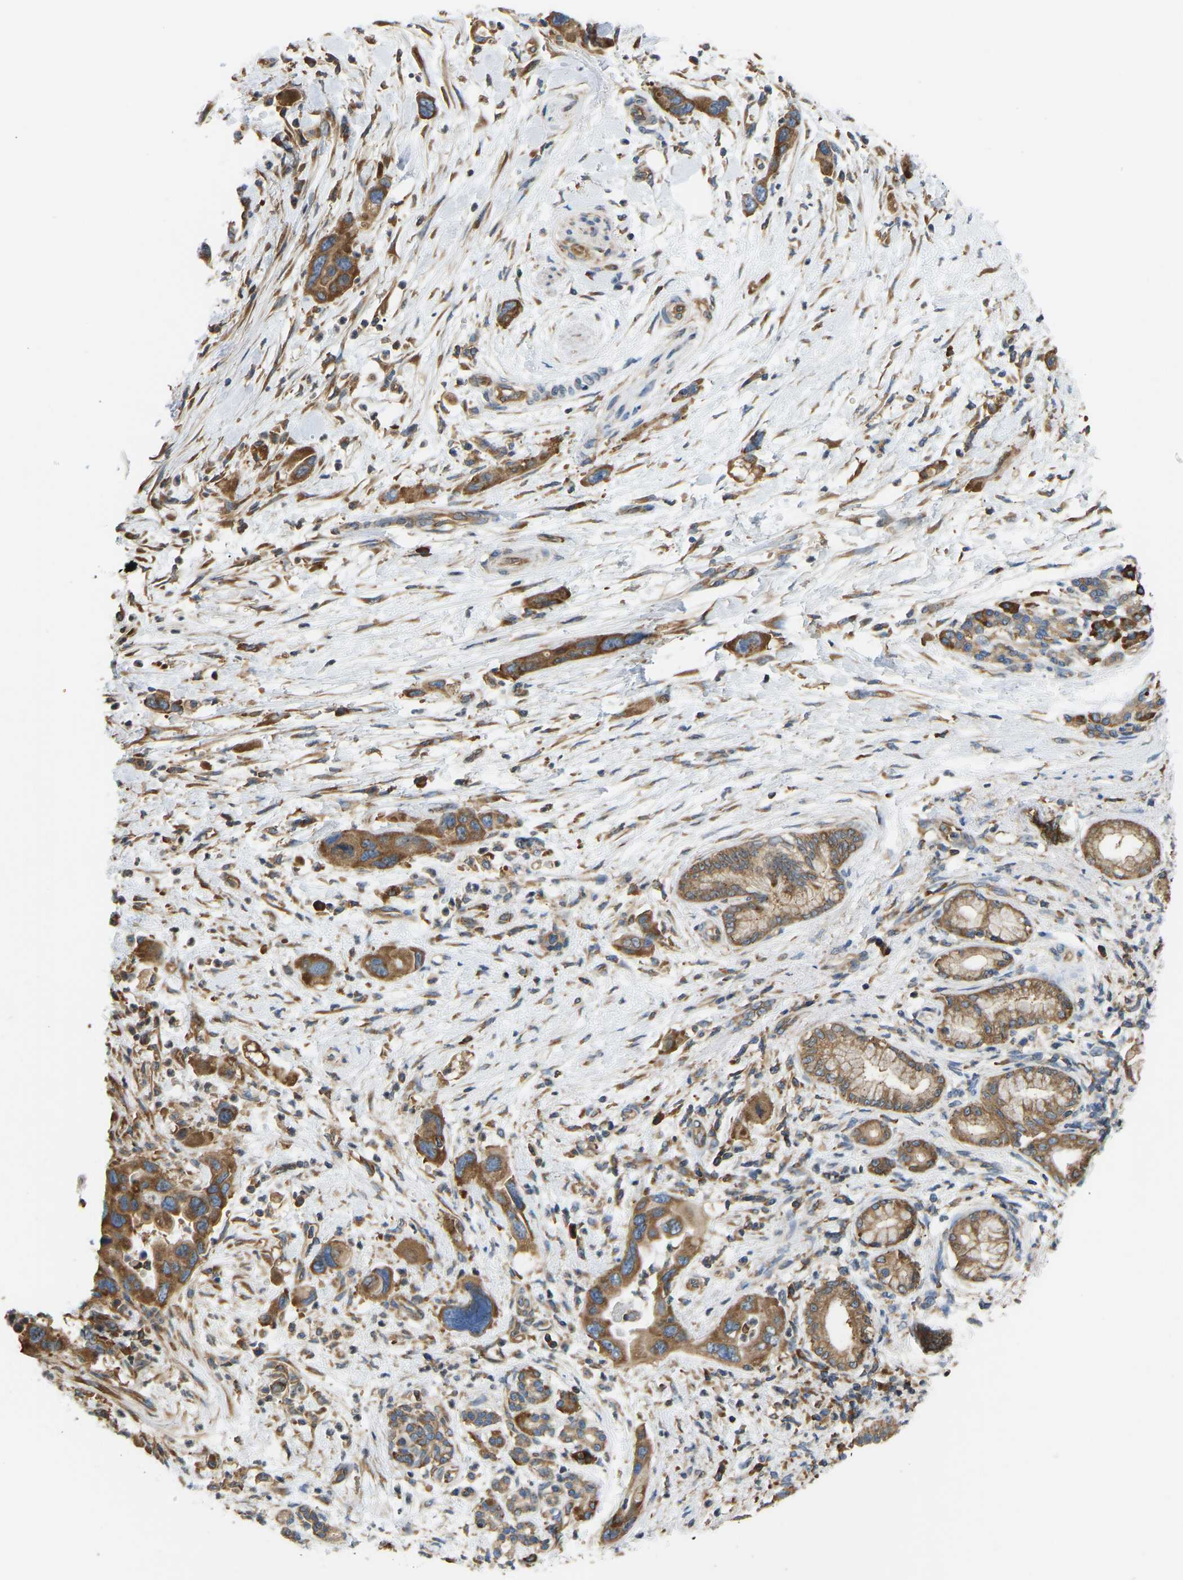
{"staining": {"intensity": "moderate", "quantity": ">75%", "location": "cytoplasmic/membranous"}, "tissue": "pancreatic cancer", "cell_type": "Tumor cells", "image_type": "cancer", "snomed": [{"axis": "morphology", "description": "Normal tissue, NOS"}, {"axis": "morphology", "description": "Adenocarcinoma, NOS"}, {"axis": "topography", "description": "Pancreas"}], "caption": "Pancreatic cancer (adenocarcinoma) was stained to show a protein in brown. There is medium levels of moderate cytoplasmic/membranous positivity in about >75% of tumor cells.", "gene": "RPS6KB2", "patient": {"sex": "female", "age": 71}}